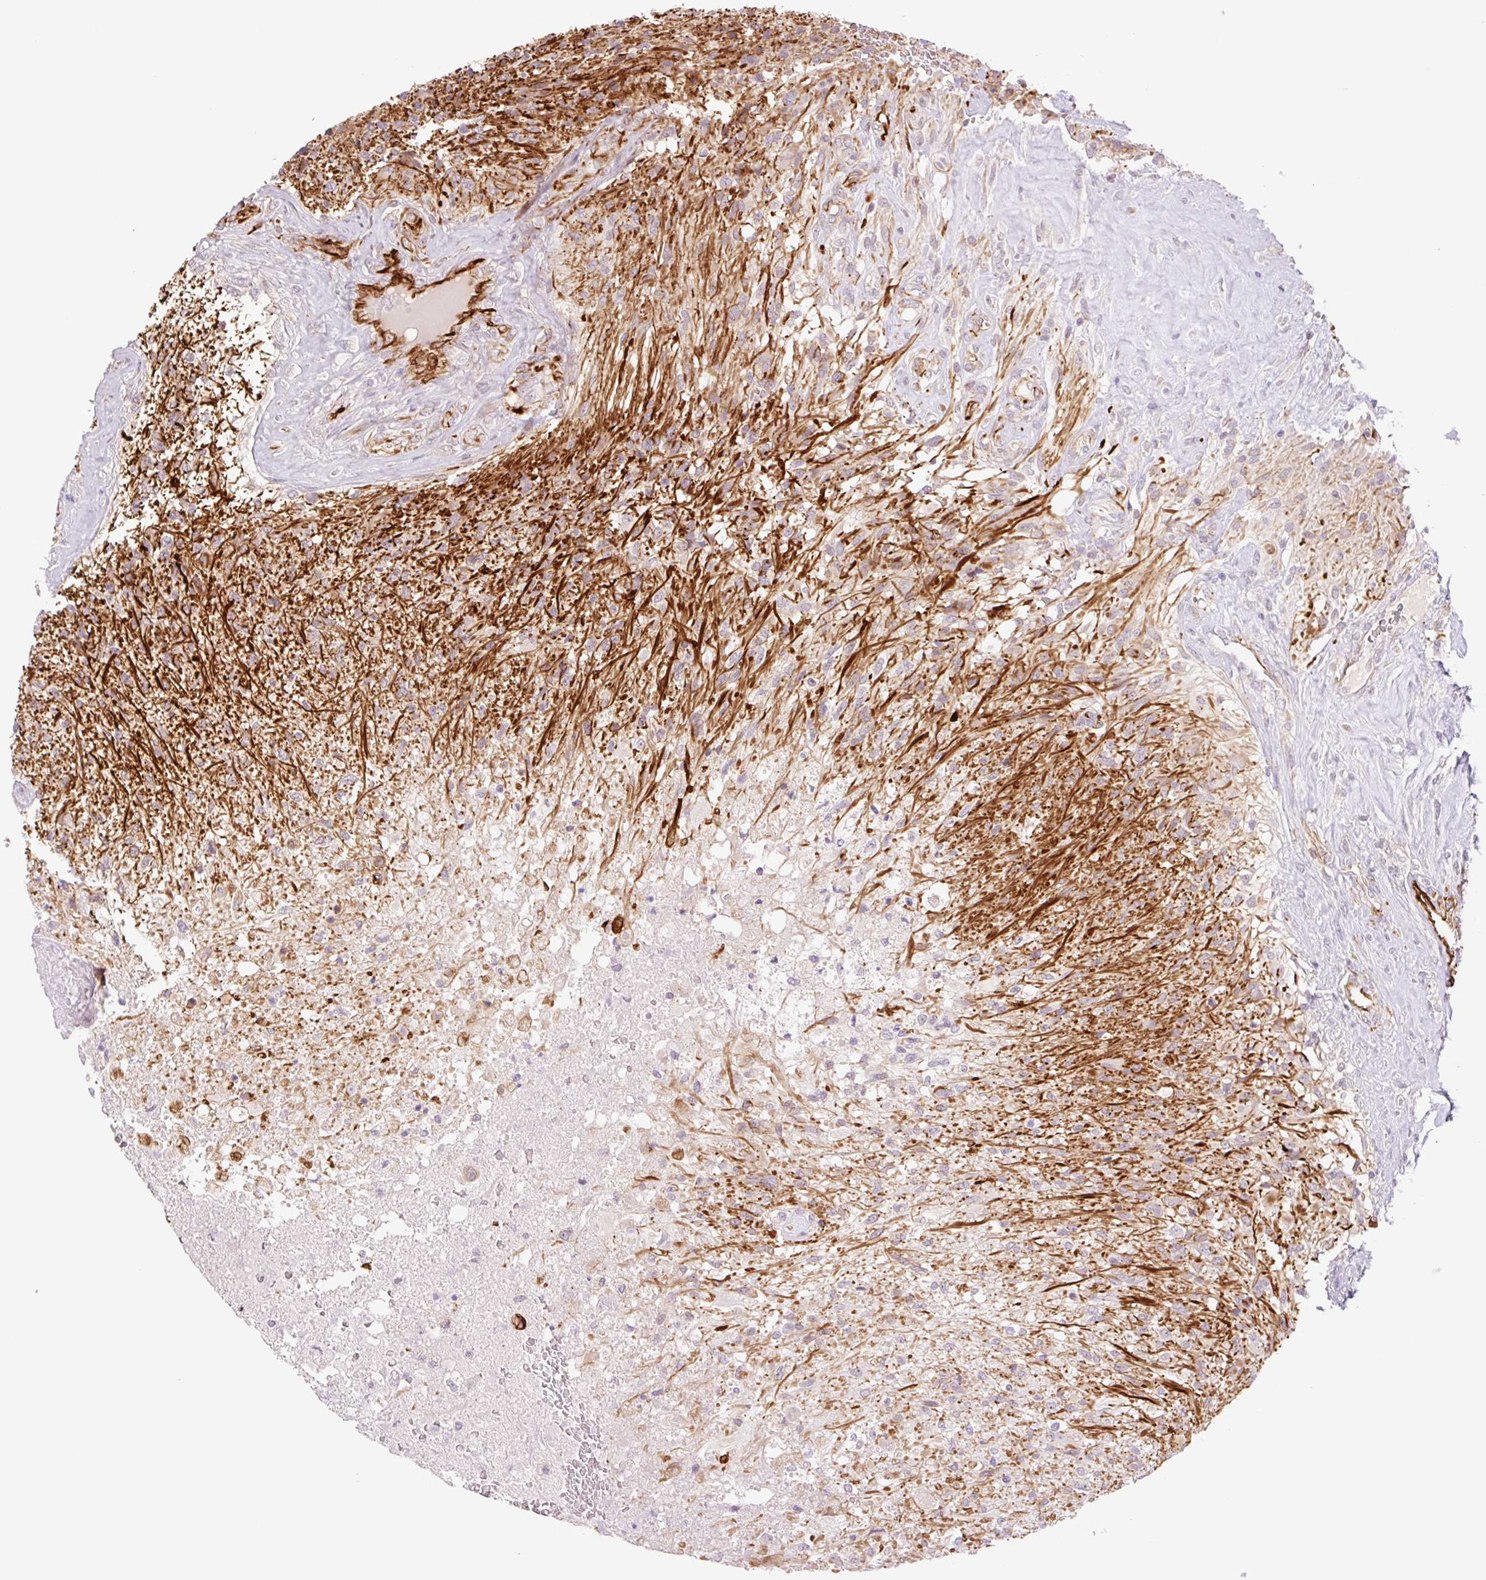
{"staining": {"intensity": "negative", "quantity": "none", "location": "none"}, "tissue": "glioma", "cell_type": "Tumor cells", "image_type": "cancer", "snomed": [{"axis": "morphology", "description": "Glioma, malignant, High grade"}, {"axis": "topography", "description": "Brain"}], "caption": "This histopathology image is of malignant high-grade glioma stained with IHC to label a protein in brown with the nuclei are counter-stained blue. There is no staining in tumor cells.", "gene": "ZFYVE21", "patient": {"sex": "male", "age": 56}}